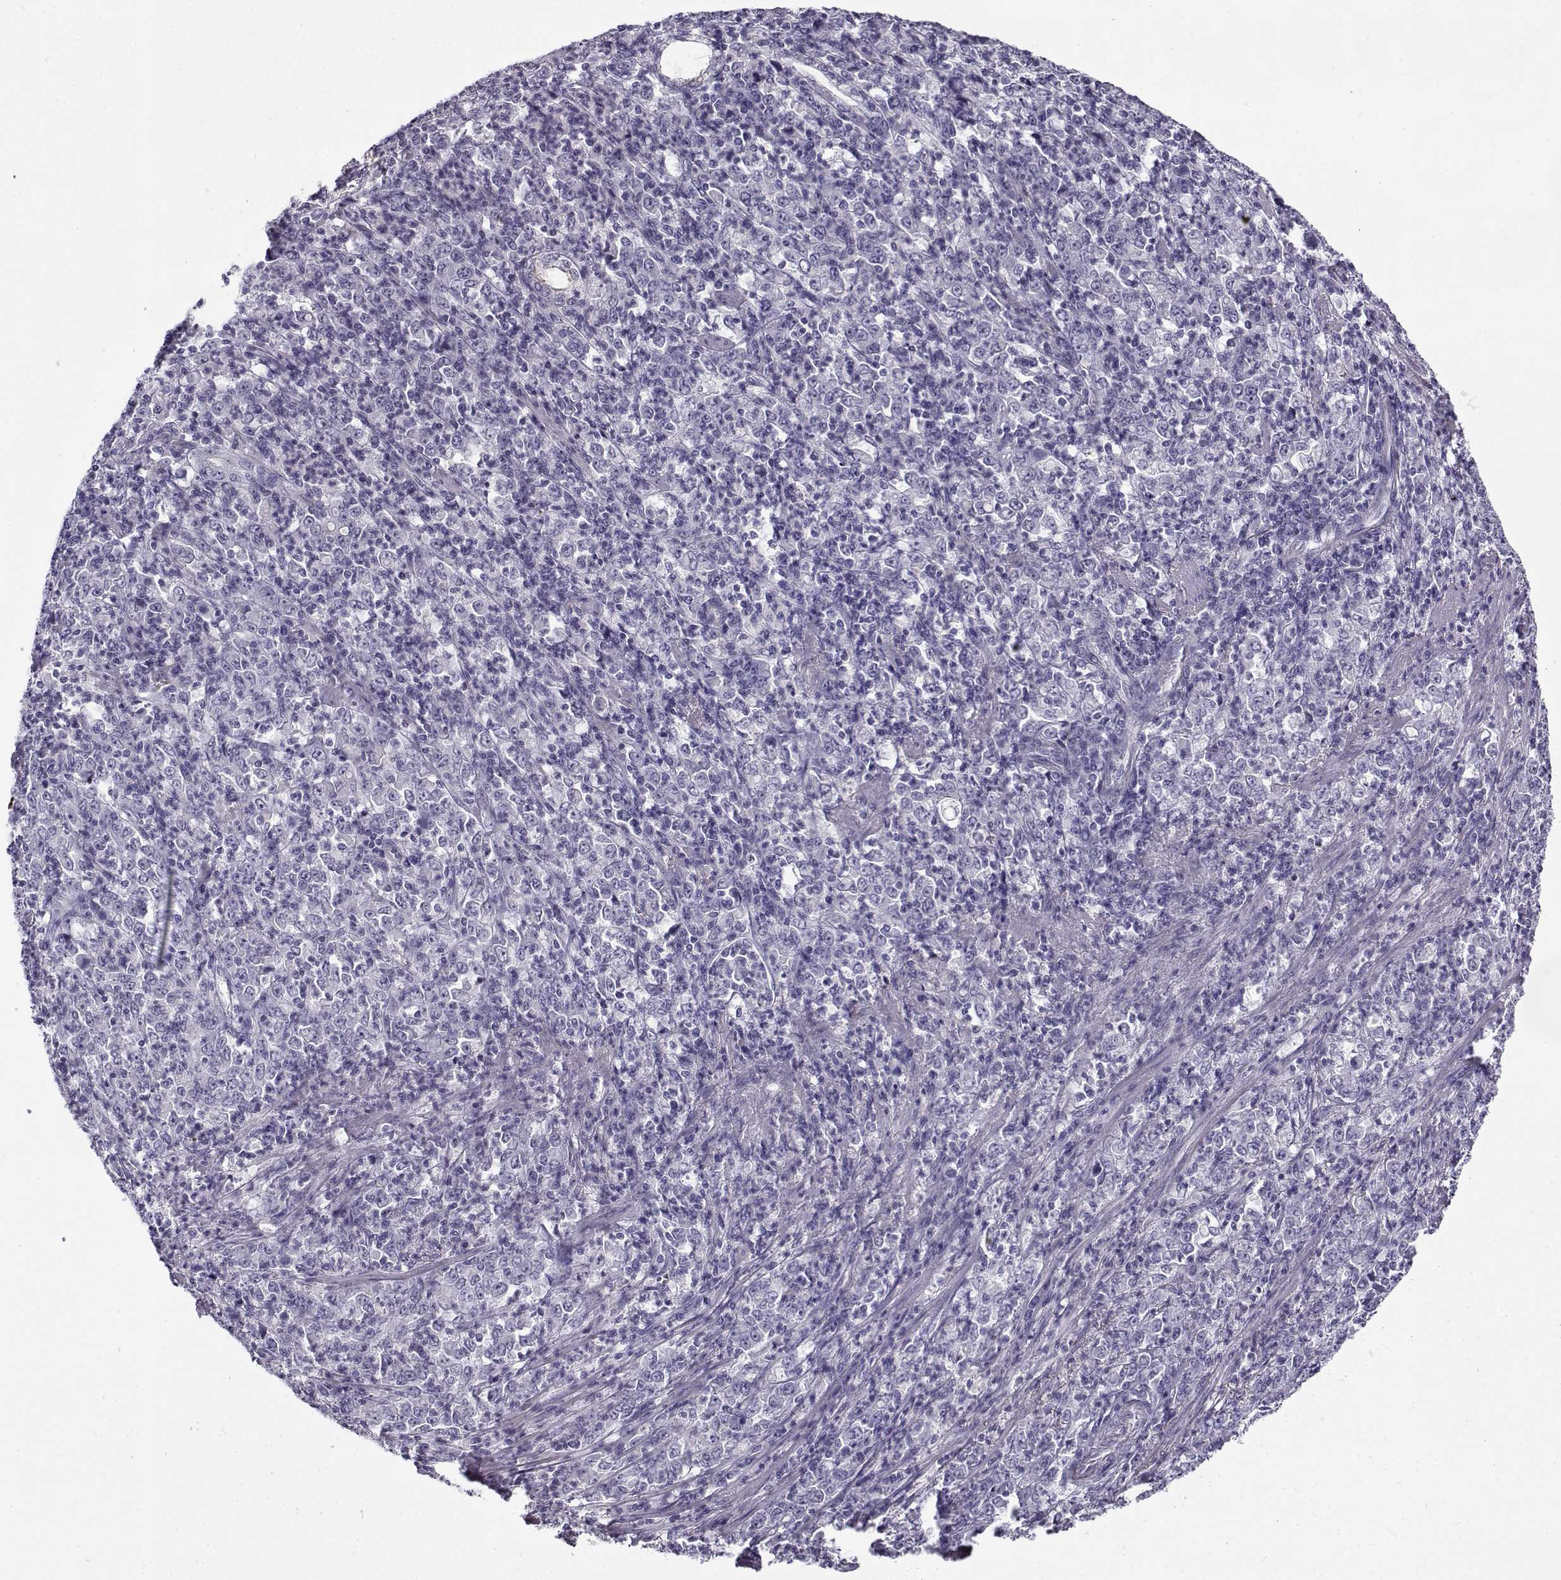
{"staining": {"intensity": "negative", "quantity": "none", "location": "none"}, "tissue": "stomach cancer", "cell_type": "Tumor cells", "image_type": "cancer", "snomed": [{"axis": "morphology", "description": "Adenocarcinoma, NOS"}, {"axis": "topography", "description": "Stomach, lower"}], "caption": "There is no significant expression in tumor cells of adenocarcinoma (stomach). Nuclei are stained in blue.", "gene": "GTSF1L", "patient": {"sex": "female", "age": 71}}